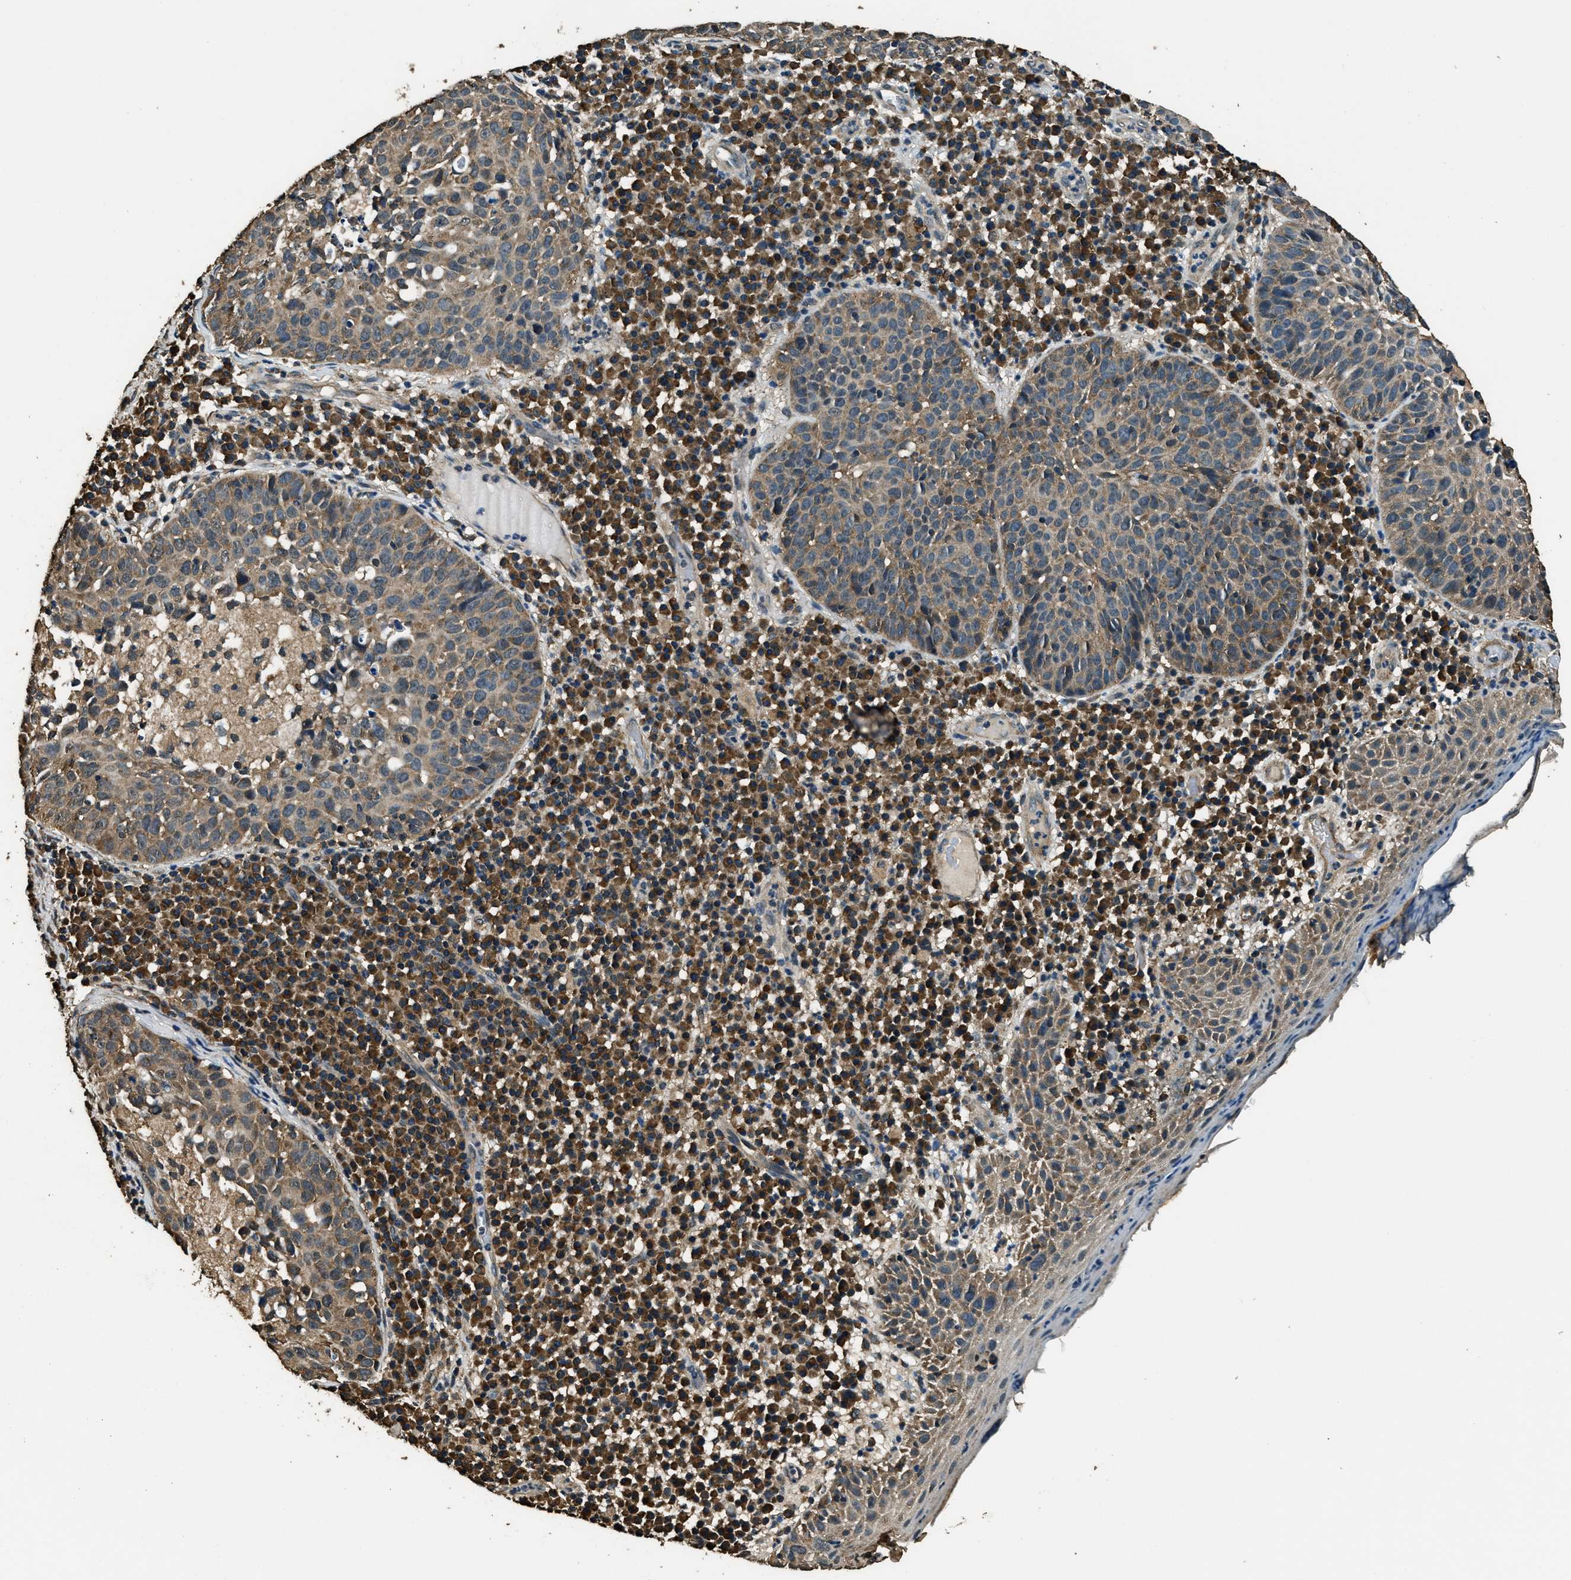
{"staining": {"intensity": "weak", "quantity": ">75%", "location": "cytoplasmic/membranous"}, "tissue": "skin cancer", "cell_type": "Tumor cells", "image_type": "cancer", "snomed": [{"axis": "morphology", "description": "Squamous cell carcinoma in situ, NOS"}, {"axis": "morphology", "description": "Squamous cell carcinoma, NOS"}, {"axis": "topography", "description": "Skin"}], "caption": "Squamous cell carcinoma (skin) tissue reveals weak cytoplasmic/membranous staining in approximately >75% of tumor cells, visualized by immunohistochemistry.", "gene": "SALL3", "patient": {"sex": "male", "age": 93}}